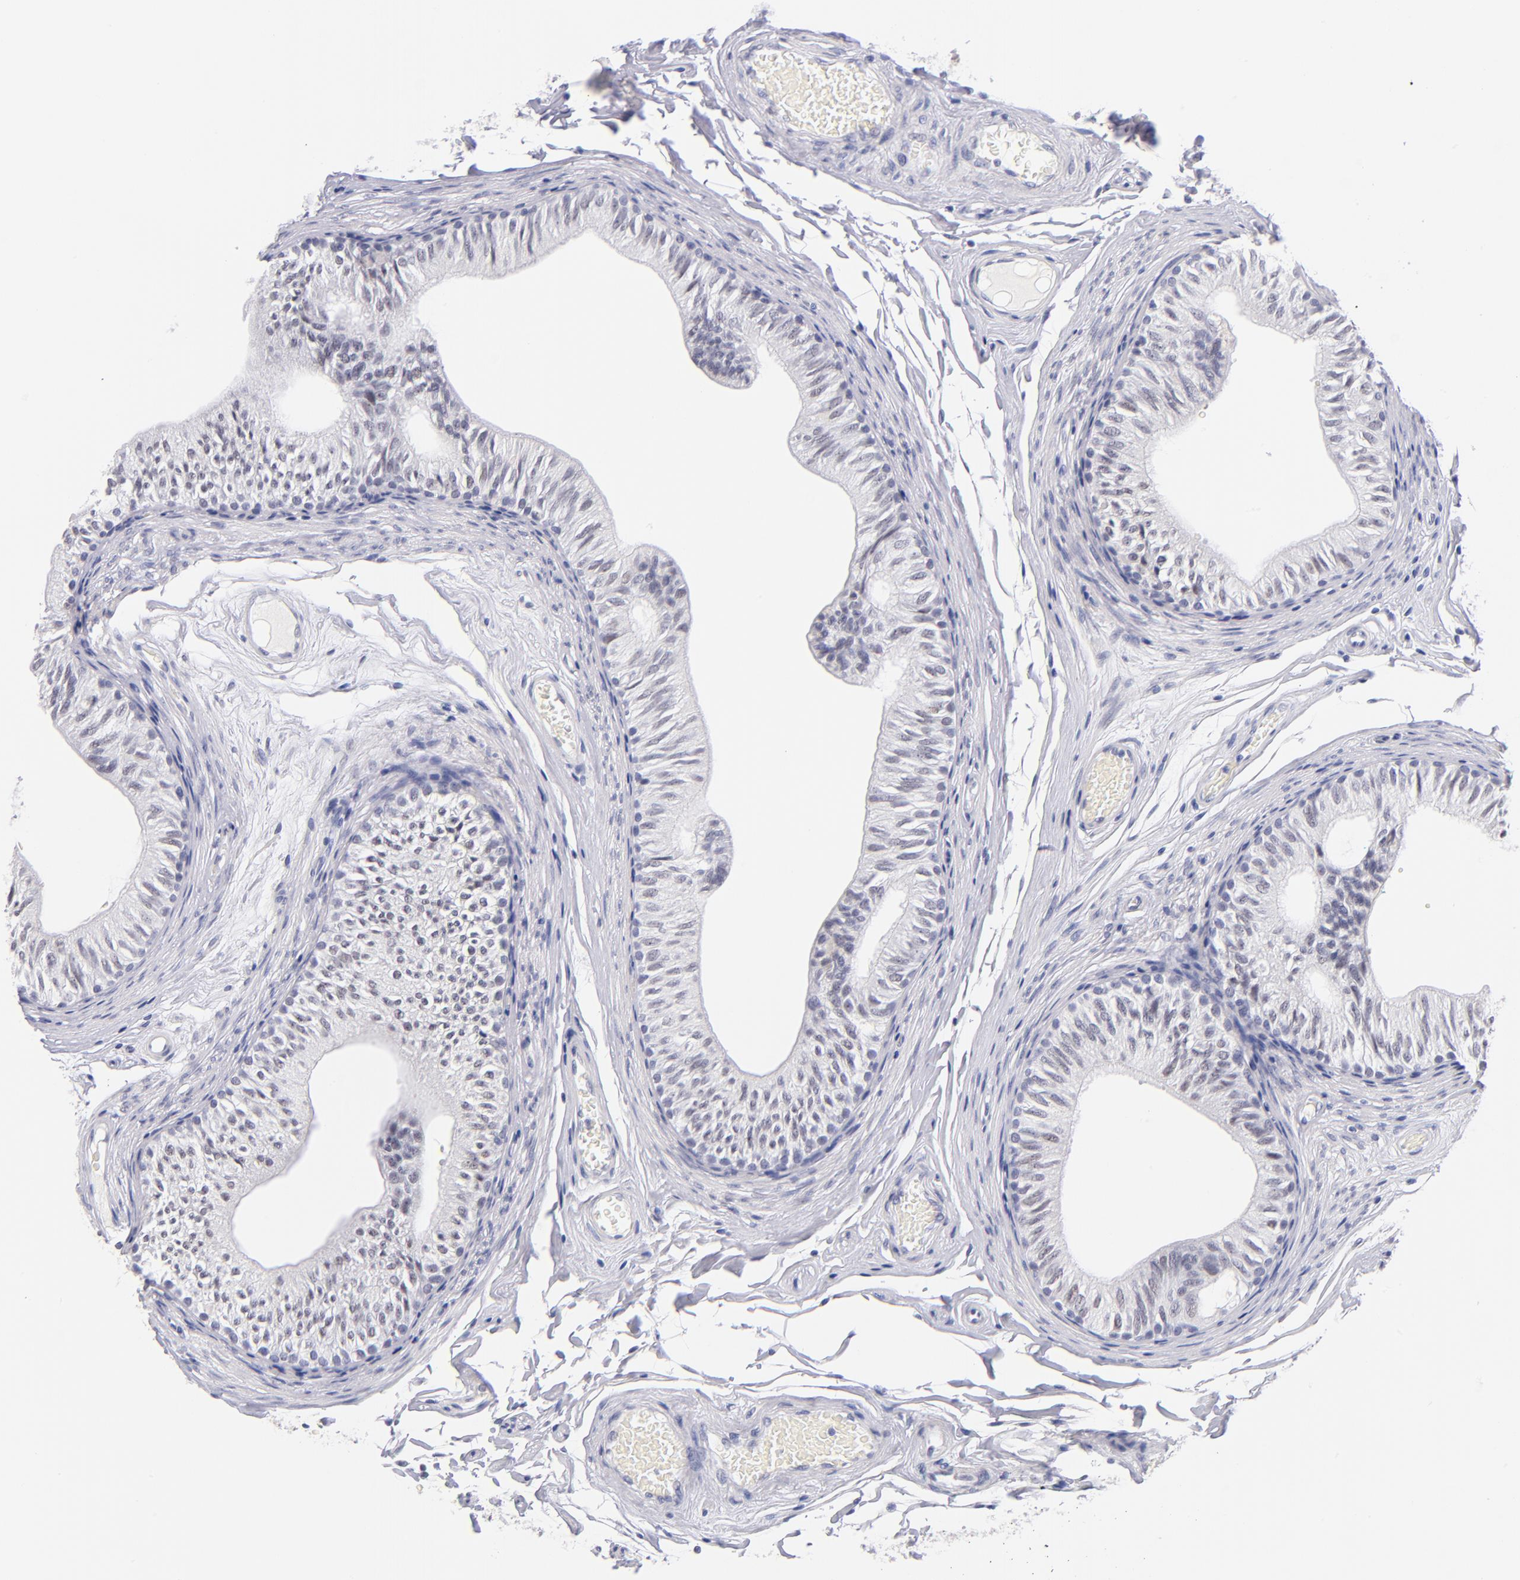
{"staining": {"intensity": "weak", "quantity": "<25%", "location": "cytoplasmic/membranous,nuclear"}, "tissue": "epididymis", "cell_type": "Glandular cells", "image_type": "normal", "snomed": [{"axis": "morphology", "description": "Normal tissue, NOS"}, {"axis": "topography", "description": "Testis"}, {"axis": "topography", "description": "Epididymis"}], "caption": "There is no significant expression in glandular cells of epididymis. Nuclei are stained in blue.", "gene": "SNRPB", "patient": {"sex": "male", "age": 36}}